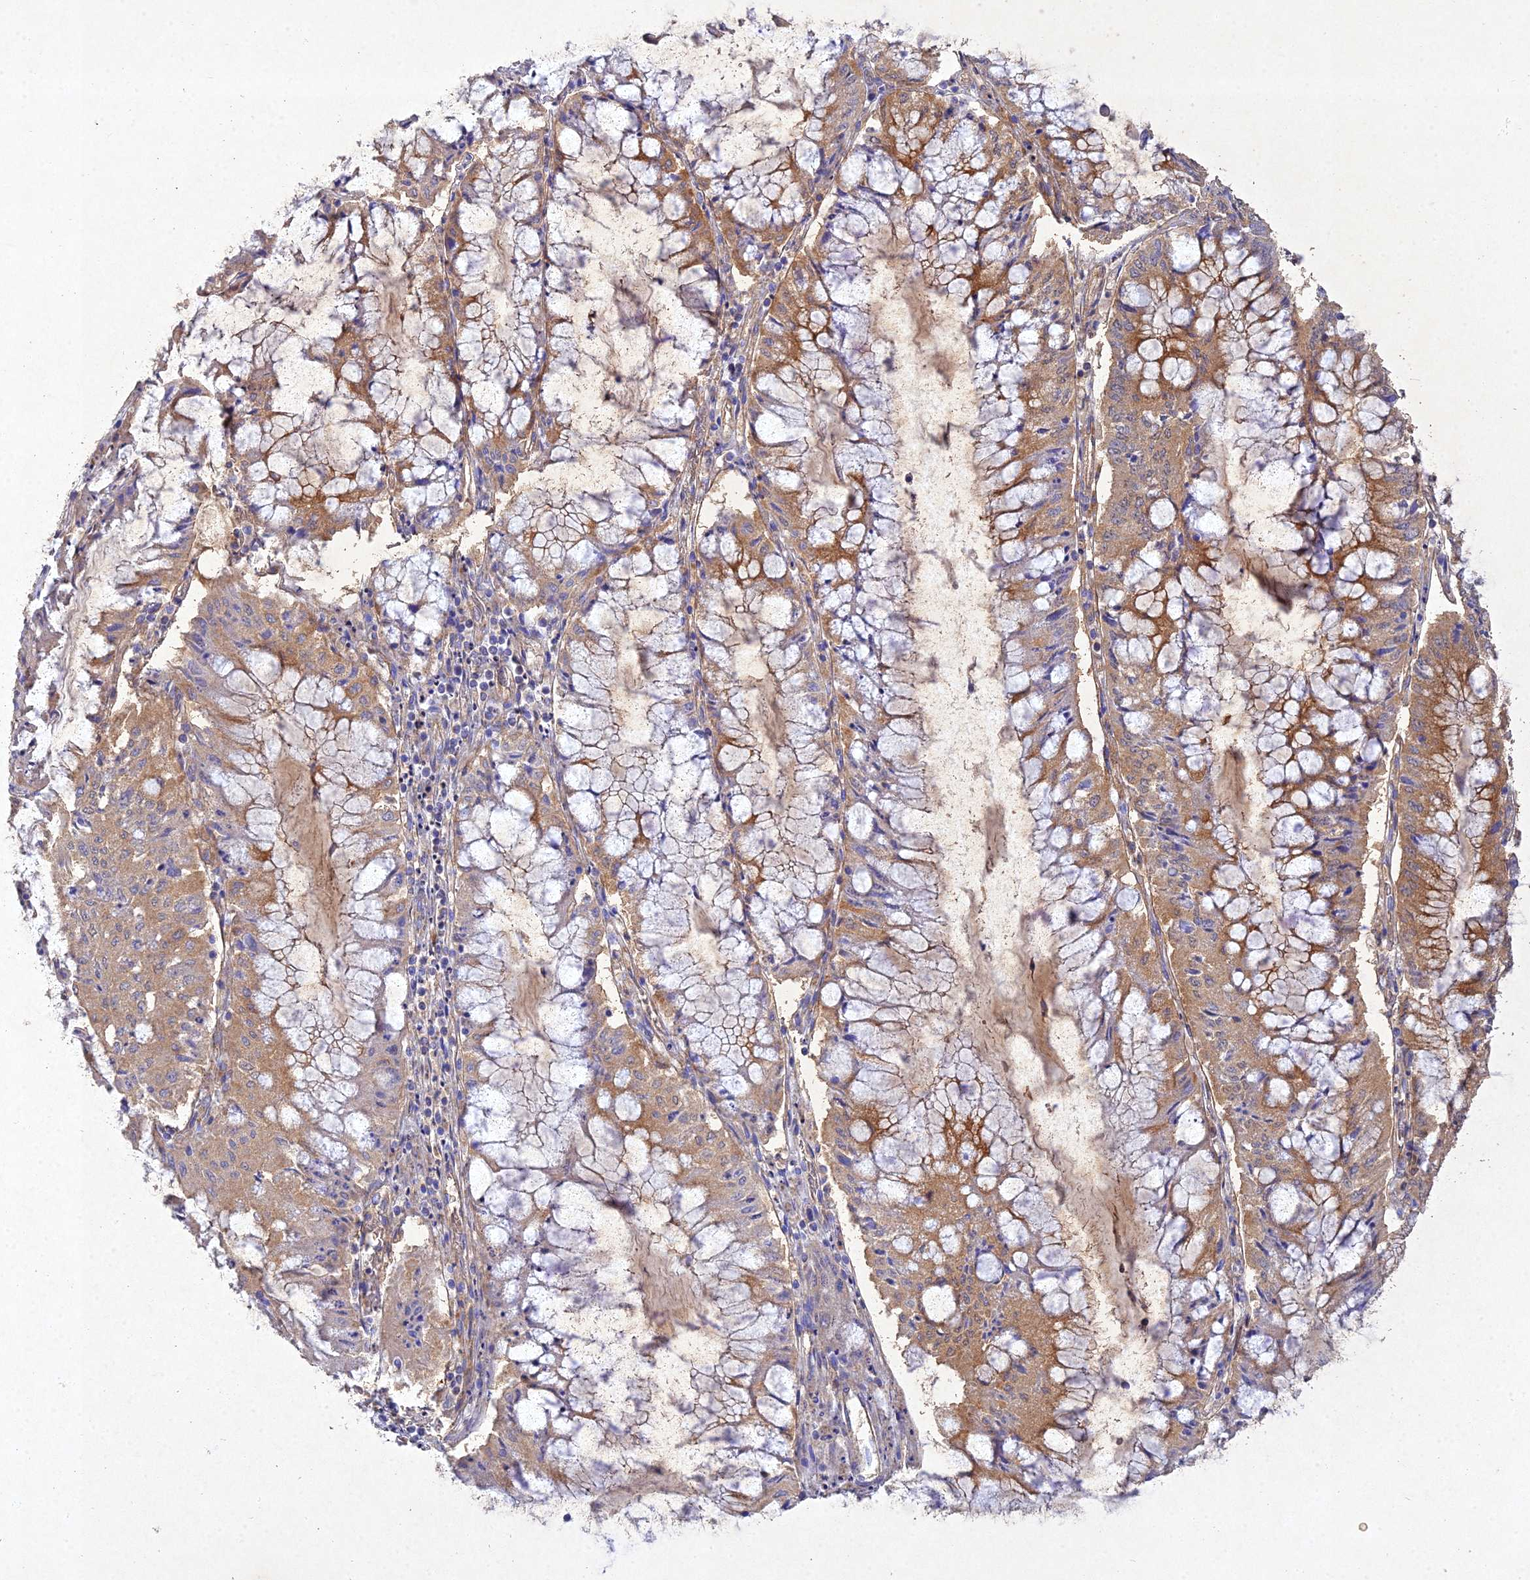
{"staining": {"intensity": "moderate", "quantity": ">75%", "location": "cytoplasmic/membranous"}, "tissue": "pancreatic cancer", "cell_type": "Tumor cells", "image_type": "cancer", "snomed": [{"axis": "morphology", "description": "Adenocarcinoma, NOS"}, {"axis": "topography", "description": "Pancreas"}], "caption": "High-power microscopy captured an immunohistochemistry image of adenocarcinoma (pancreatic), revealing moderate cytoplasmic/membranous staining in approximately >75% of tumor cells.", "gene": "NDUFV1", "patient": {"sex": "female", "age": 50}}